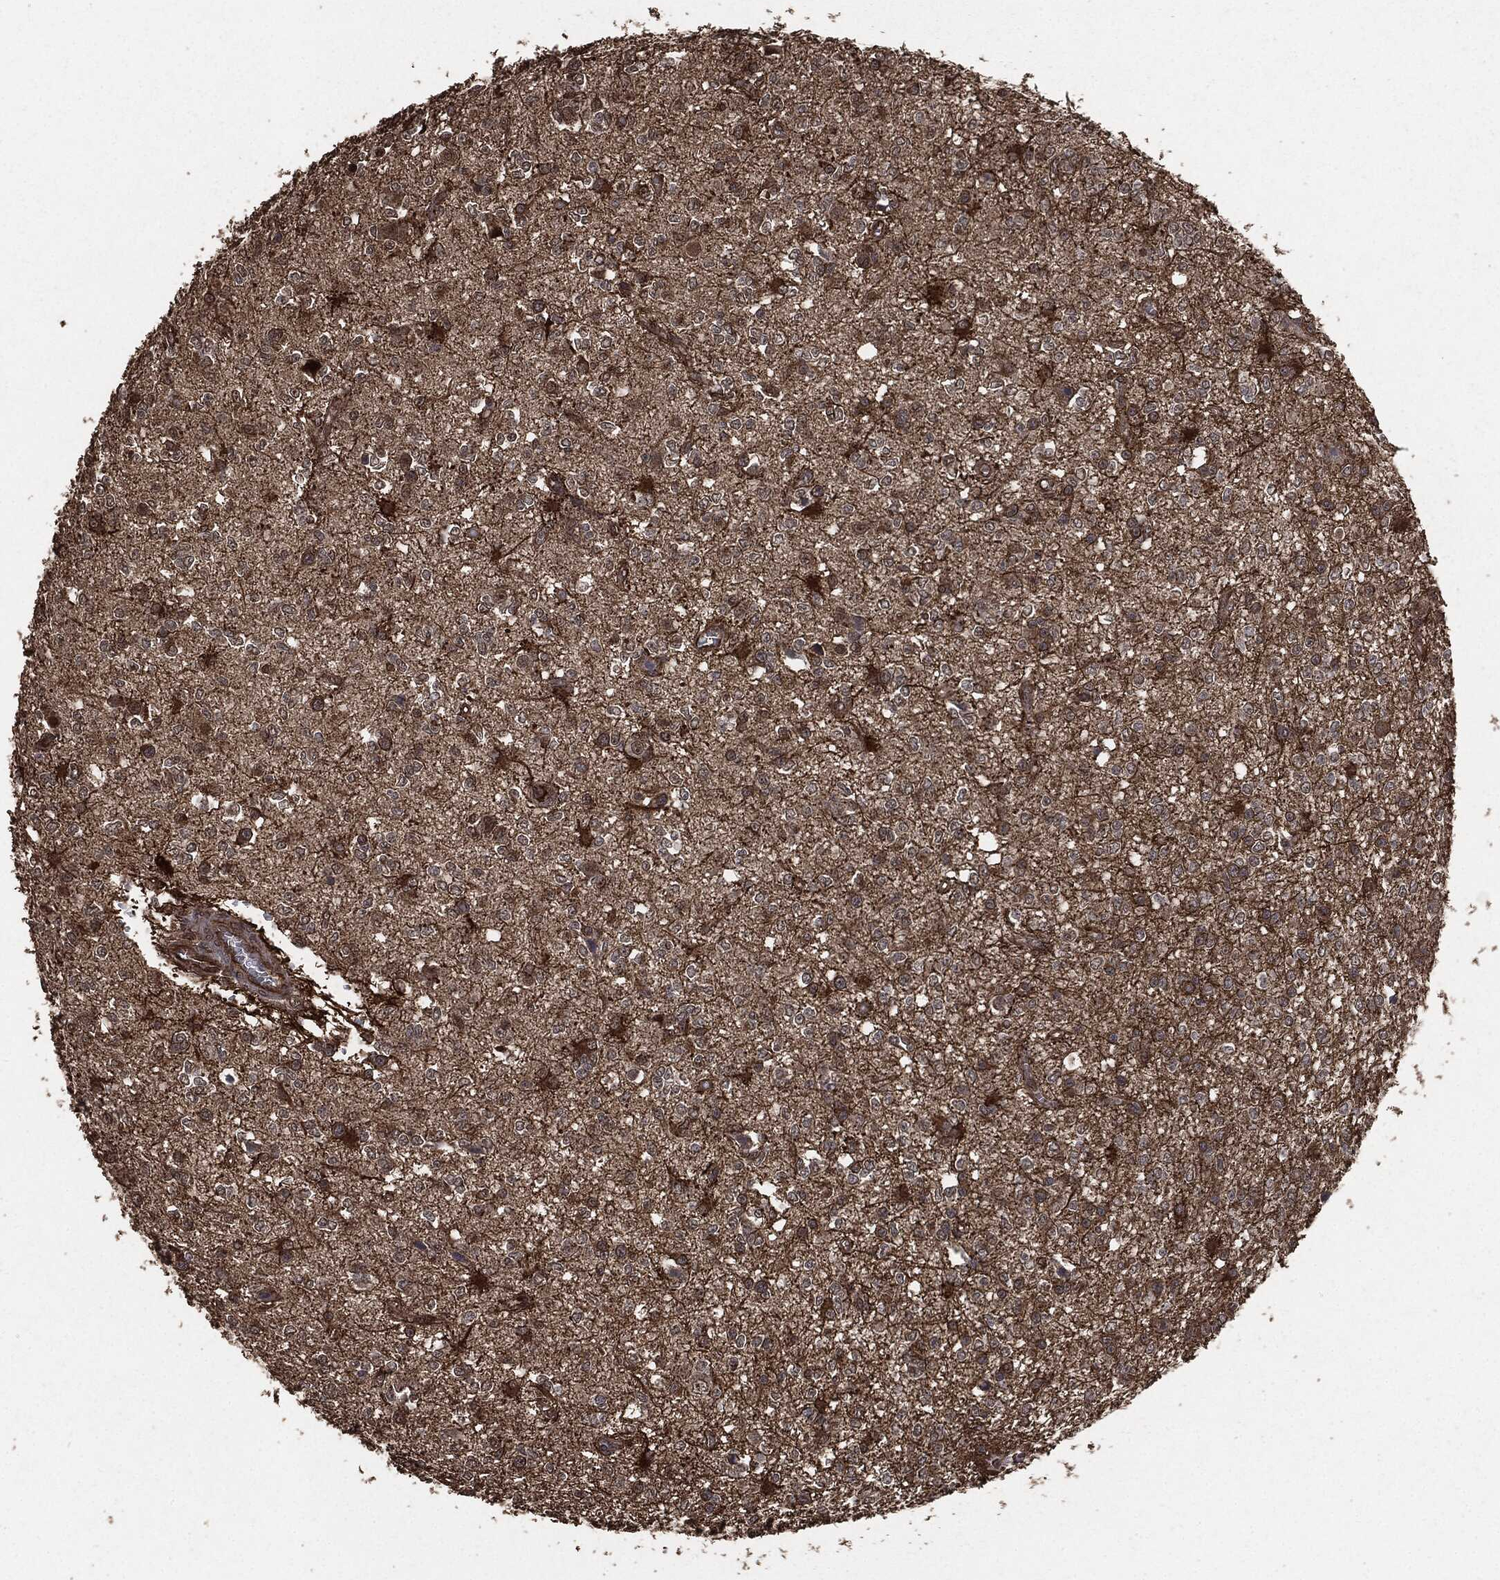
{"staining": {"intensity": "negative", "quantity": "none", "location": "none"}, "tissue": "glioma", "cell_type": "Tumor cells", "image_type": "cancer", "snomed": [{"axis": "morphology", "description": "Glioma, malignant, Low grade"}, {"axis": "topography", "description": "Brain"}], "caption": "Glioma was stained to show a protein in brown. There is no significant expression in tumor cells.", "gene": "EGFR", "patient": {"sex": "female", "age": 45}}